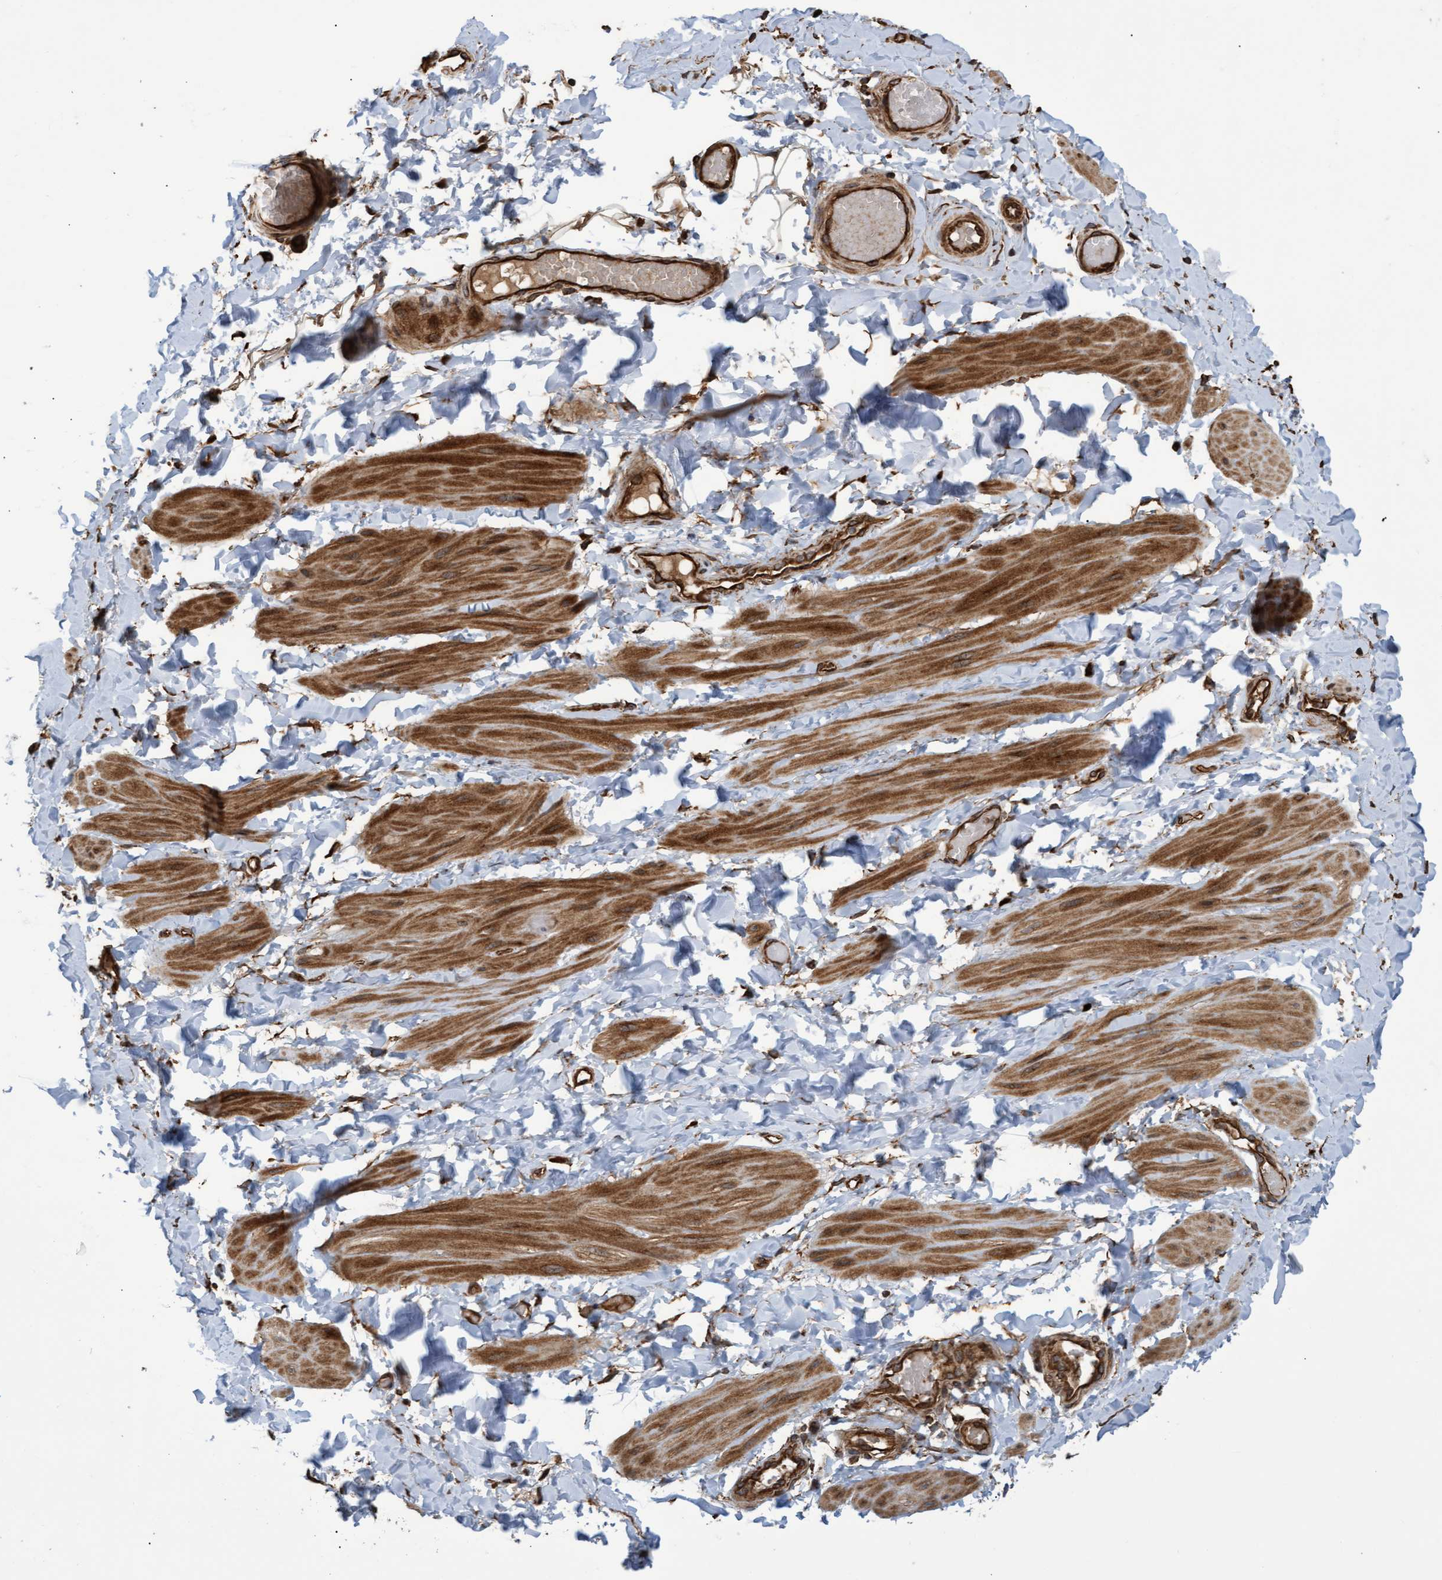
{"staining": {"intensity": "strong", "quantity": ">75%", "location": "cytoplasmic/membranous"}, "tissue": "adipose tissue", "cell_type": "Adipocytes", "image_type": "normal", "snomed": [{"axis": "morphology", "description": "Normal tissue, NOS"}, {"axis": "topography", "description": "Adipose tissue"}, {"axis": "topography", "description": "Vascular tissue"}, {"axis": "topography", "description": "Peripheral nerve tissue"}], "caption": "Adipocytes reveal high levels of strong cytoplasmic/membranous positivity in about >75% of cells in unremarkable adipose tissue.", "gene": "TNFRSF10B", "patient": {"sex": "male", "age": 25}}